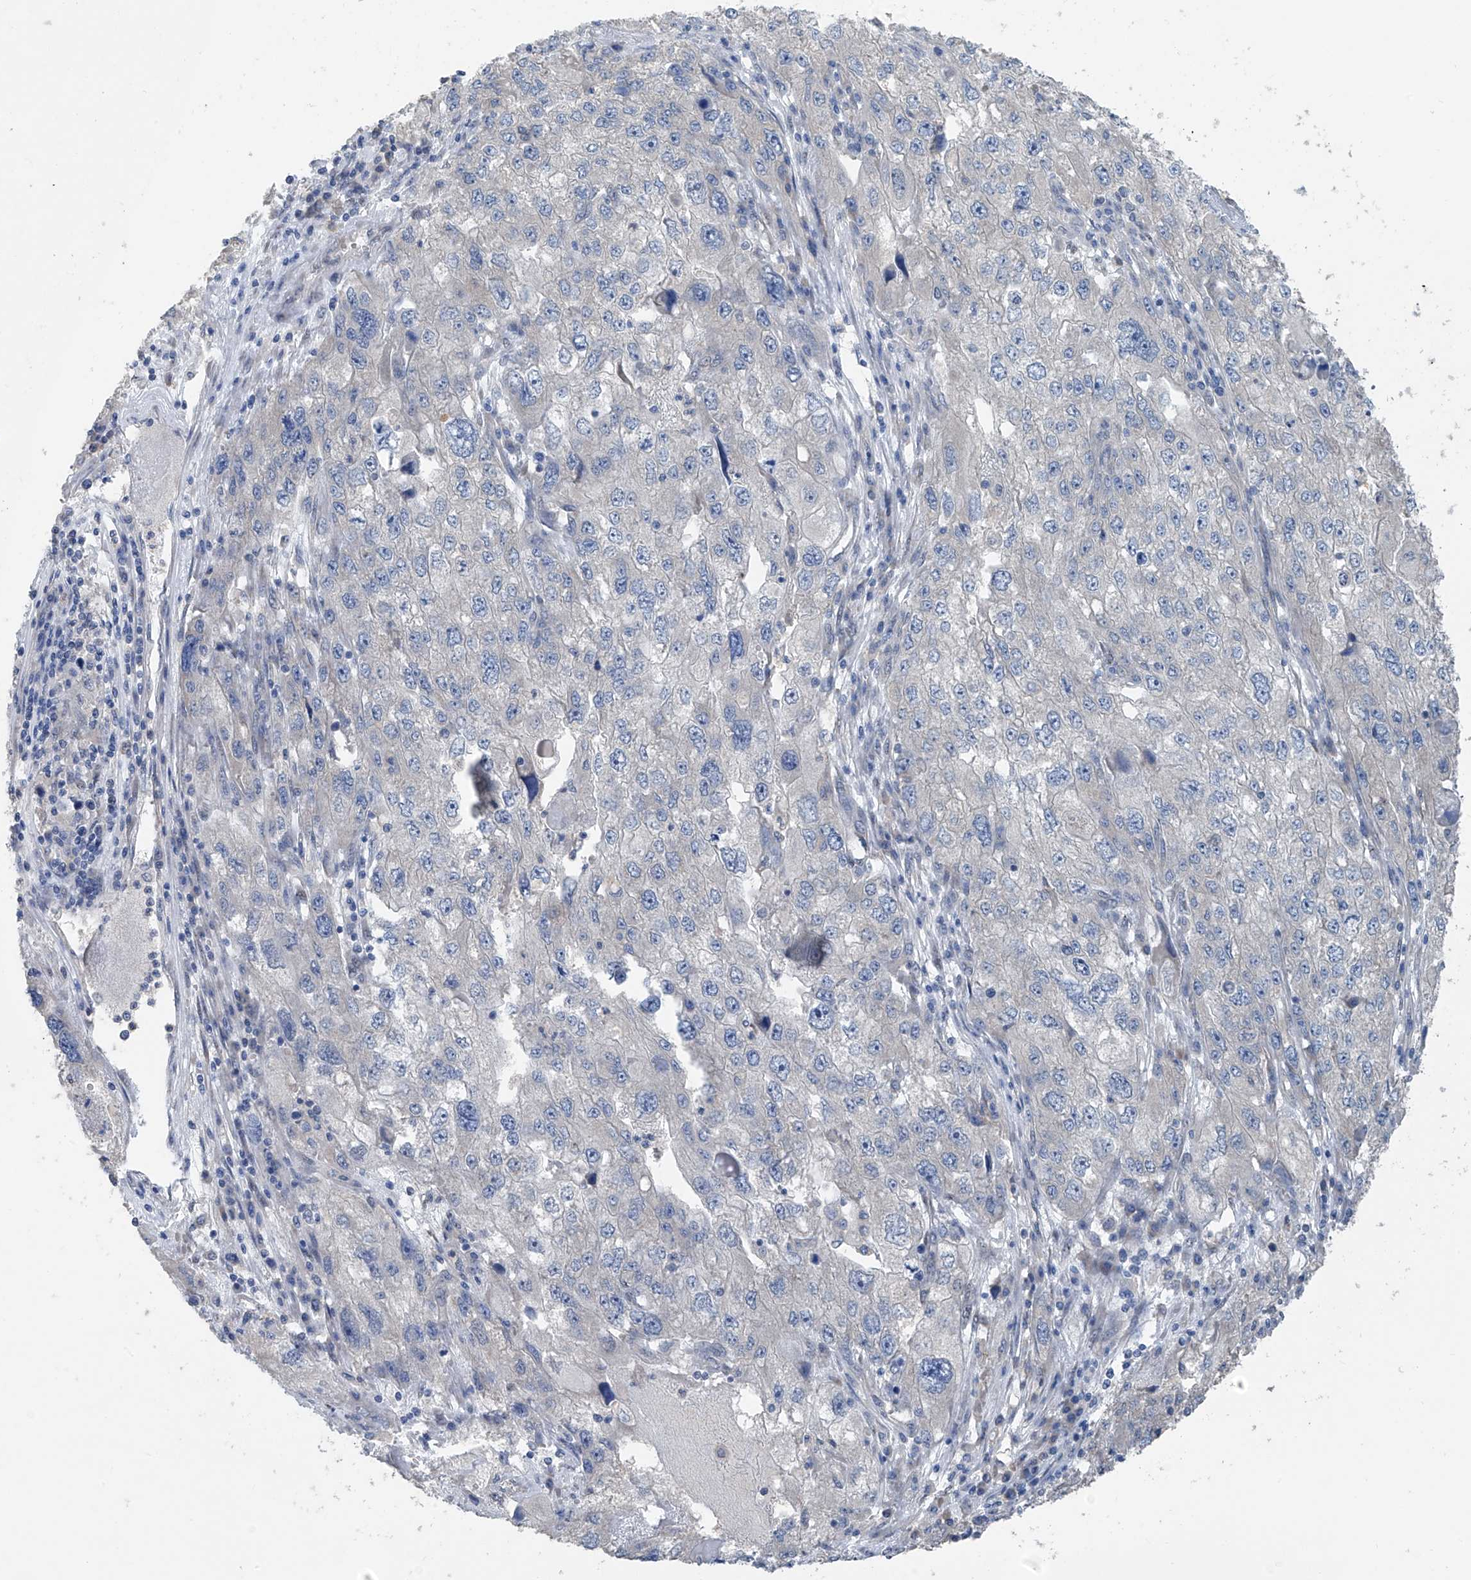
{"staining": {"intensity": "negative", "quantity": "none", "location": "none"}, "tissue": "endometrial cancer", "cell_type": "Tumor cells", "image_type": "cancer", "snomed": [{"axis": "morphology", "description": "Adenocarcinoma, NOS"}, {"axis": "topography", "description": "Endometrium"}], "caption": "IHC histopathology image of endometrial cancer stained for a protein (brown), which reveals no expression in tumor cells.", "gene": "RPL4", "patient": {"sex": "female", "age": 49}}